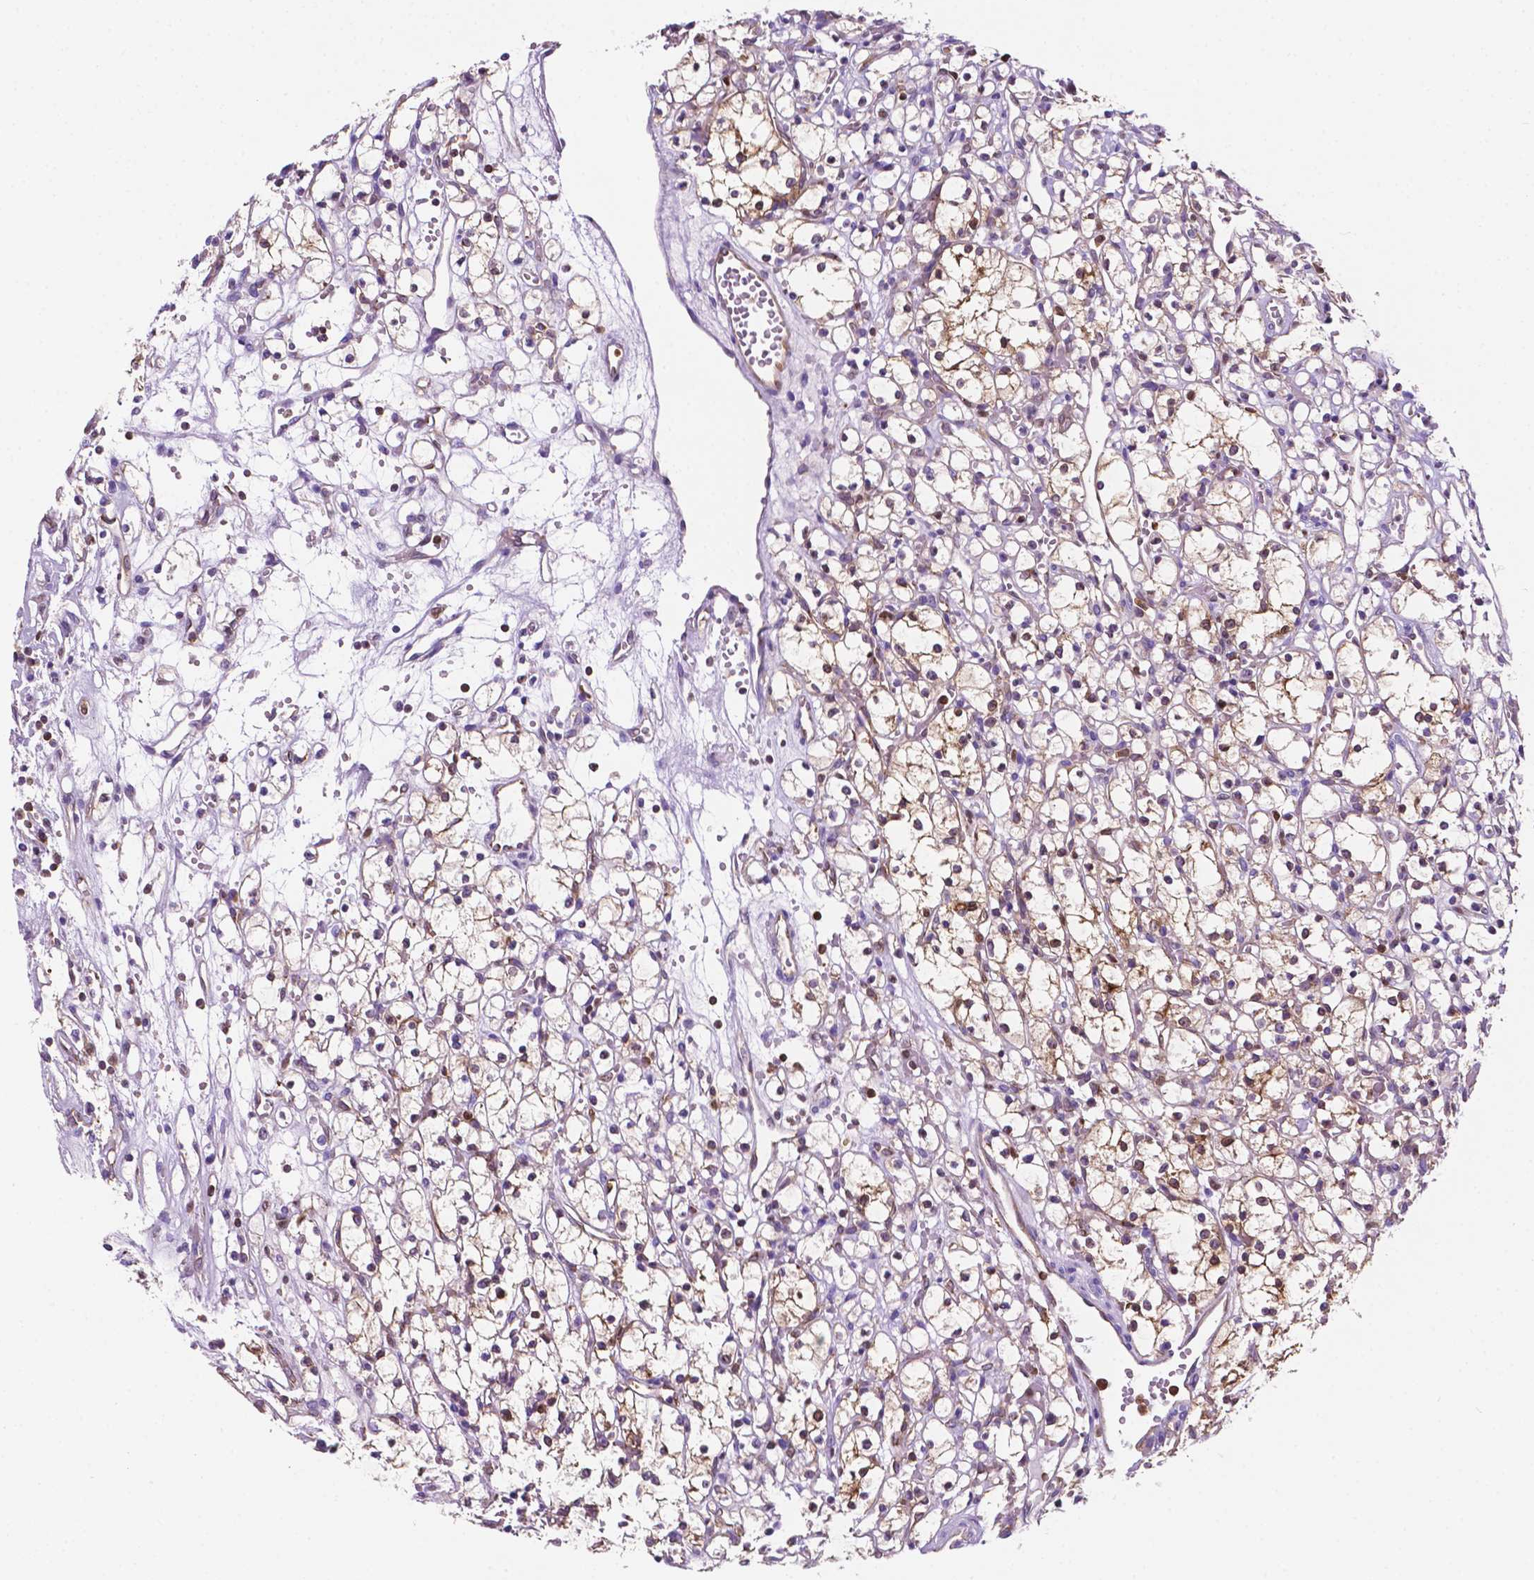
{"staining": {"intensity": "moderate", "quantity": "<25%", "location": "nuclear"}, "tissue": "renal cancer", "cell_type": "Tumor cells", "image_type": "cancer", "snomed": [{"axis": "morphology", "description": "Adenocarcinoma, NOS"}, {"axis": "topography", "description": "Kidney"}], "caption": "Adenocarcinoma (renal) tissue reveals moderate nuclear staining in approximately <25% of tumor cells, visualized by immunohistochemistry. (DAB IHC with brightfield microscopy, high magnification).", "gene": "DCN", "patient": {"sex": "female", "age": 59}}